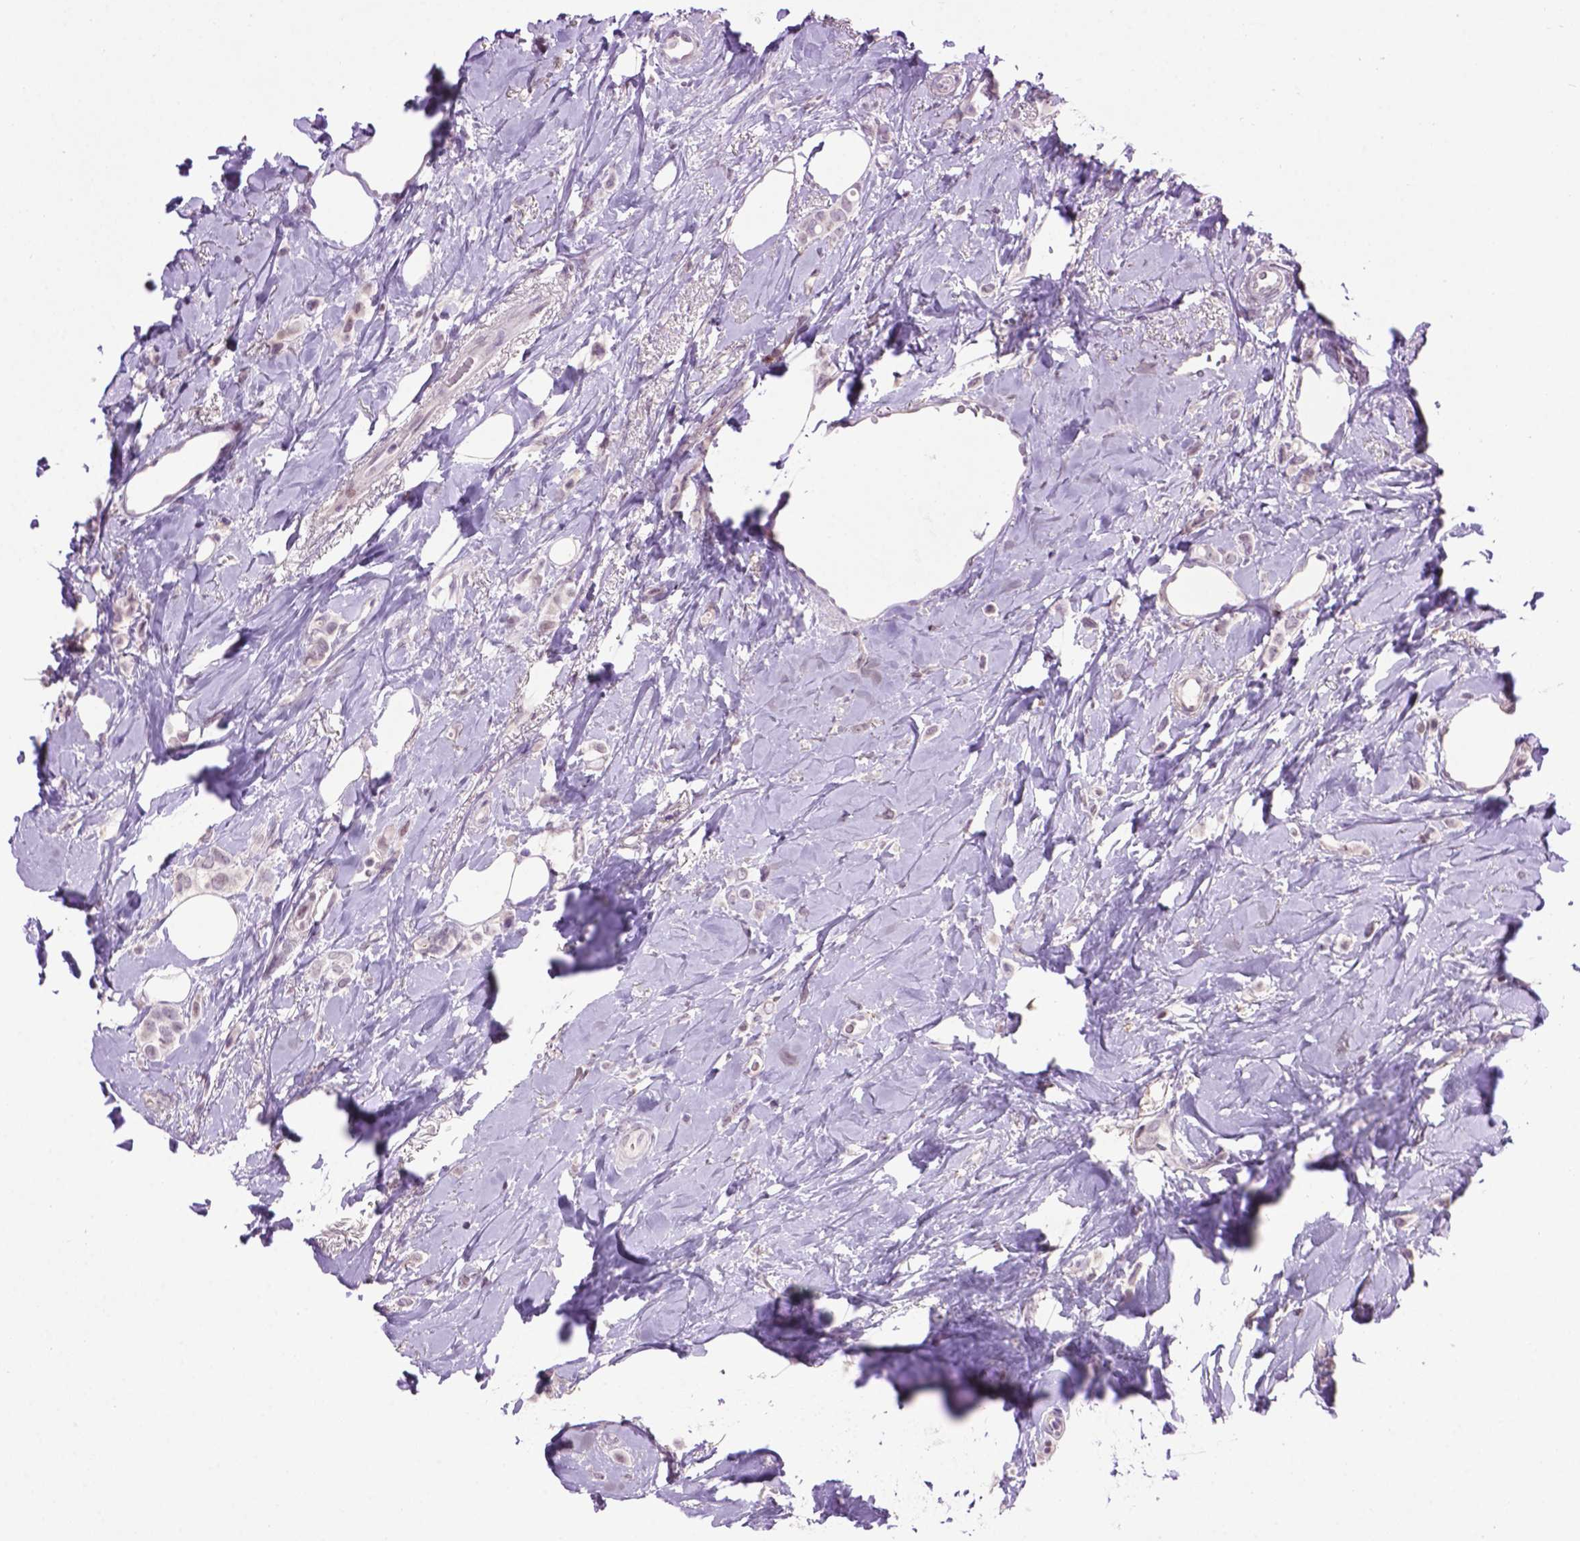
{"staining": {"intensity": "negative", "quantity": "none", "location": "none"}, "tissue": "breast cancer", "cell_type": "Tumor cells", "image_type": "cancer", "snomed": [{"axis": "morphology", "description": "Lobular carcinoma"}, {"axis": "topography", "description": "Breast"}], "caption": "Tumor cells are negative for brown protein staining in breast cancer.", "gene": "TH", "patient": {"sex": "female", "age": 66}}